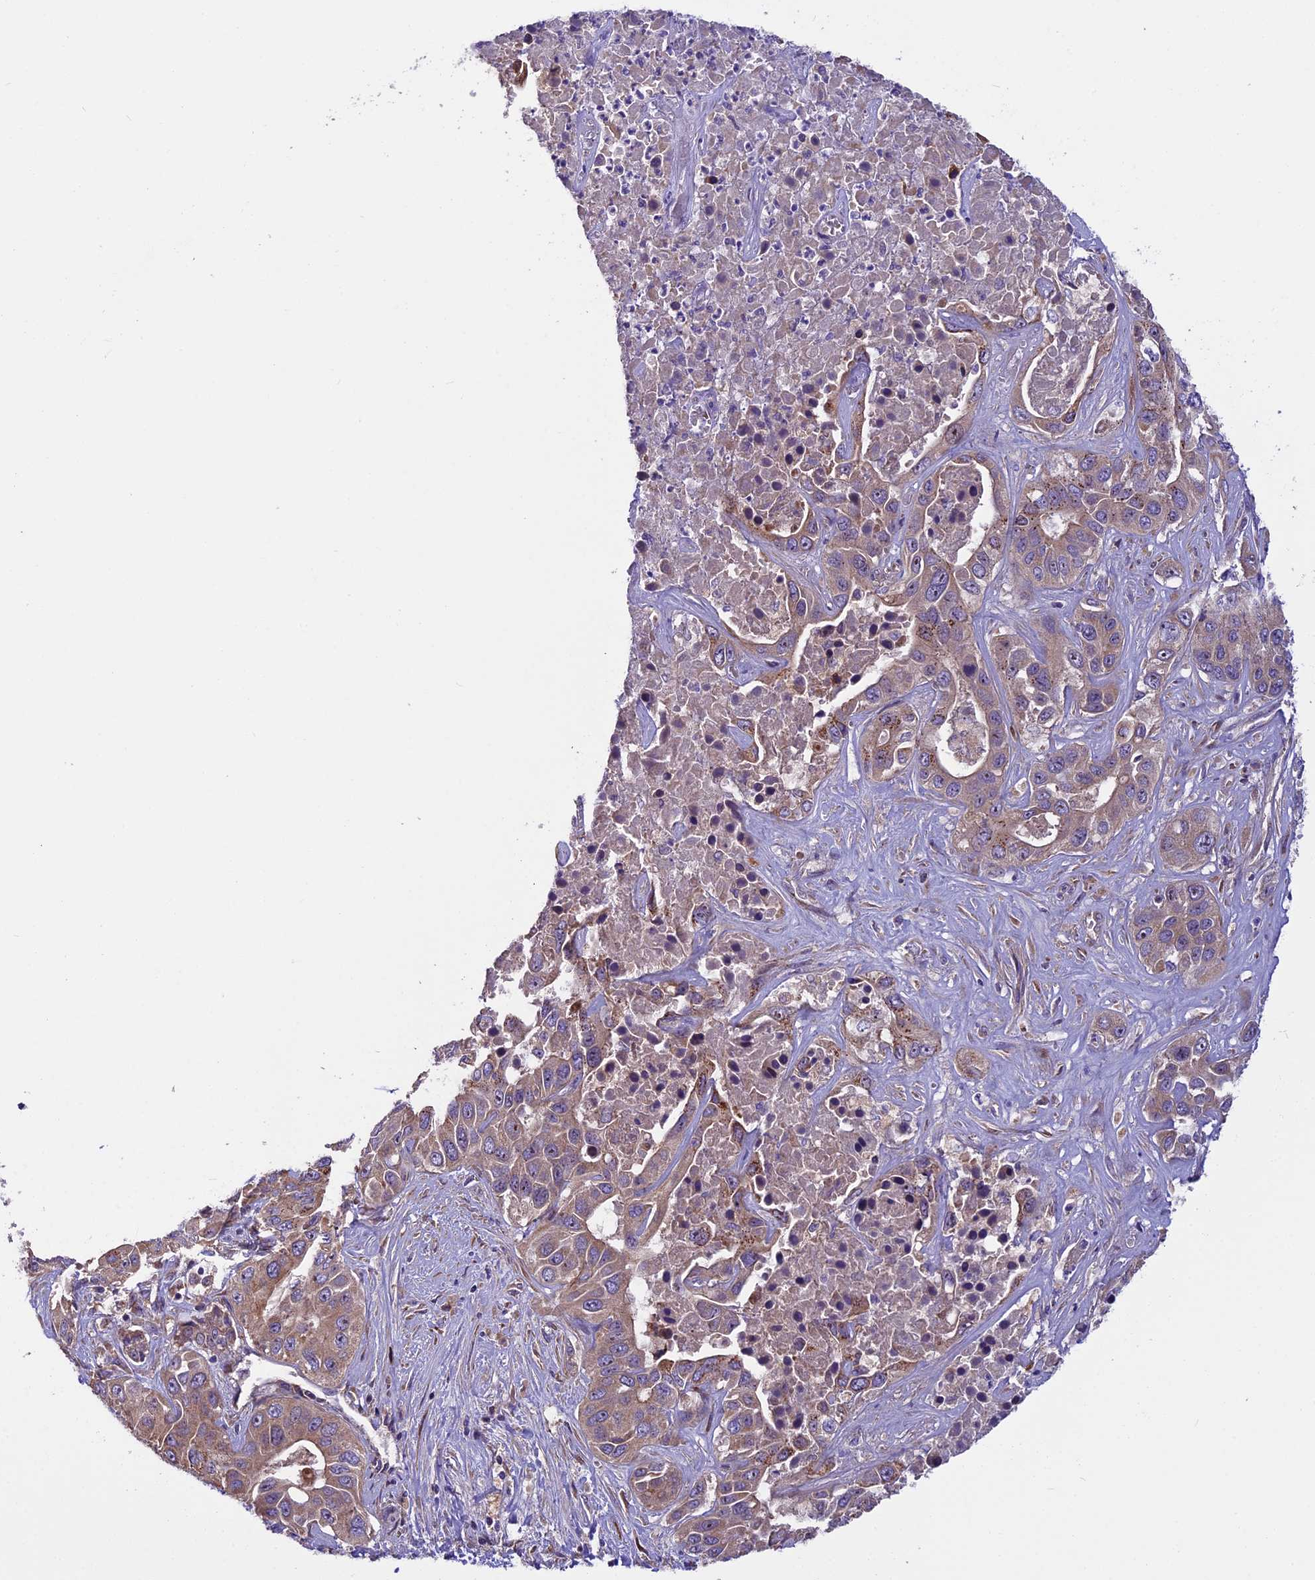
{"staining": {"intensity": "moderate", "quantity": ">75%", "location": "cytoplasmic/membranous"}, "tissue": "liver cancer", "cell_type": "Tumor cells", "image_type": "cancer", "snomed": [{"axis": "morphology", "description": "Cholangiocarcinoma"}, {"axis": "topography", "description": "Liver"}], "caption": "Protein positivity by IHC demonstrates moderate cytoplasmic/membranous positivity in about >75% of tumor cells in liver cholangiocarcinoma. (IHC, brightfield microscopy, high magnification).", "gene": "FRY", "patient": {"sex": "female", "age": 52}}